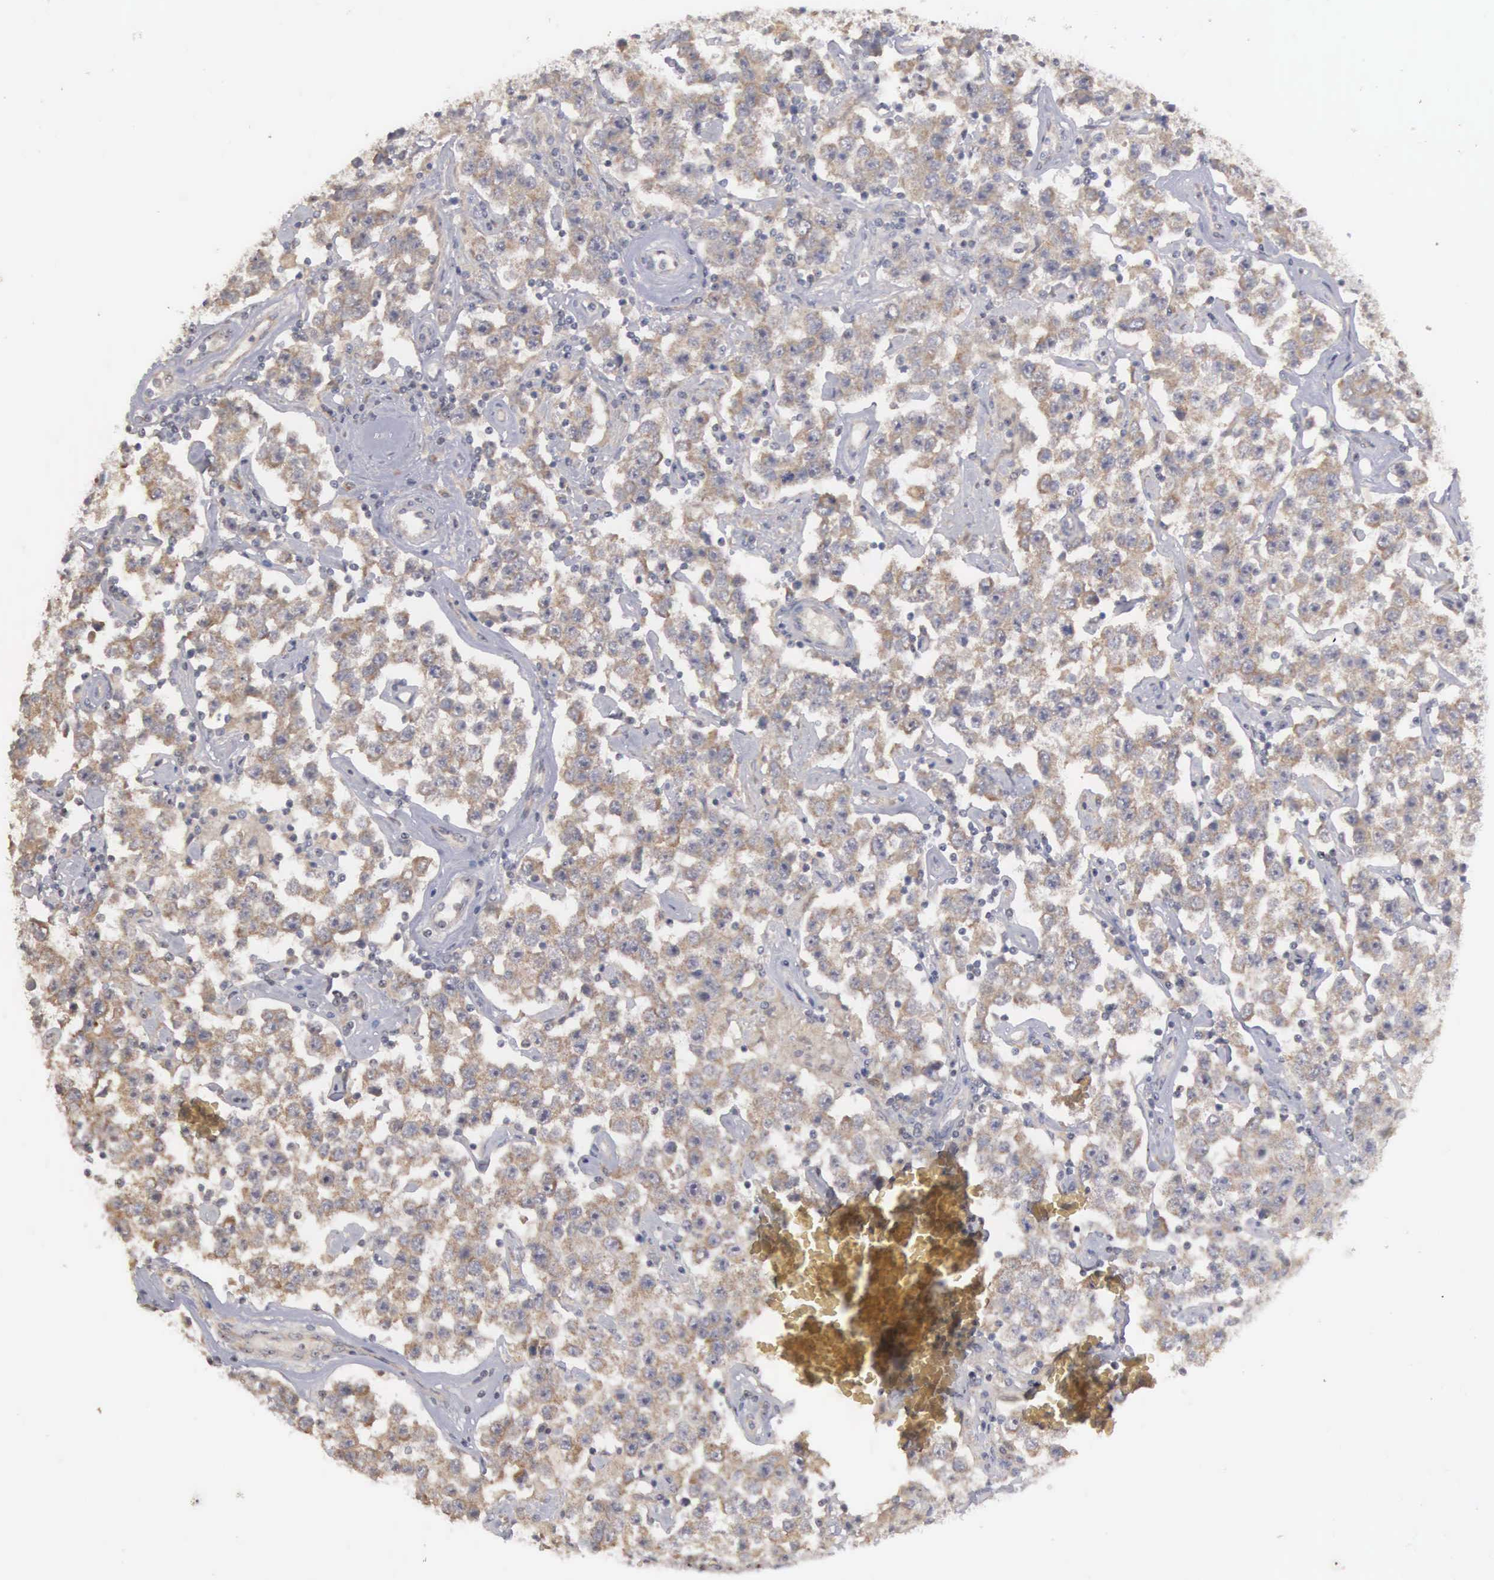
{"staining": {"intensity": "weak", "quantity": ">75%", "location": "cytoplasmic/membranous,nuclear"}, "tissue": "testis cancer", "cell_type": "Tumor cells", "image_type": "cancer", "snomed": [{"axis": "morphology", "description": "Seminoma, NOS"}, {"axis": "topography", "description": "Testis"}], "caption": "Protein analysis of testis cancer tissue reveals weak cytoplasmic/membranous and nuclear positivity in approximately >75% of tumor cells.", "gene": "AMN", "patient": {"sex": "male", "age": 52}}